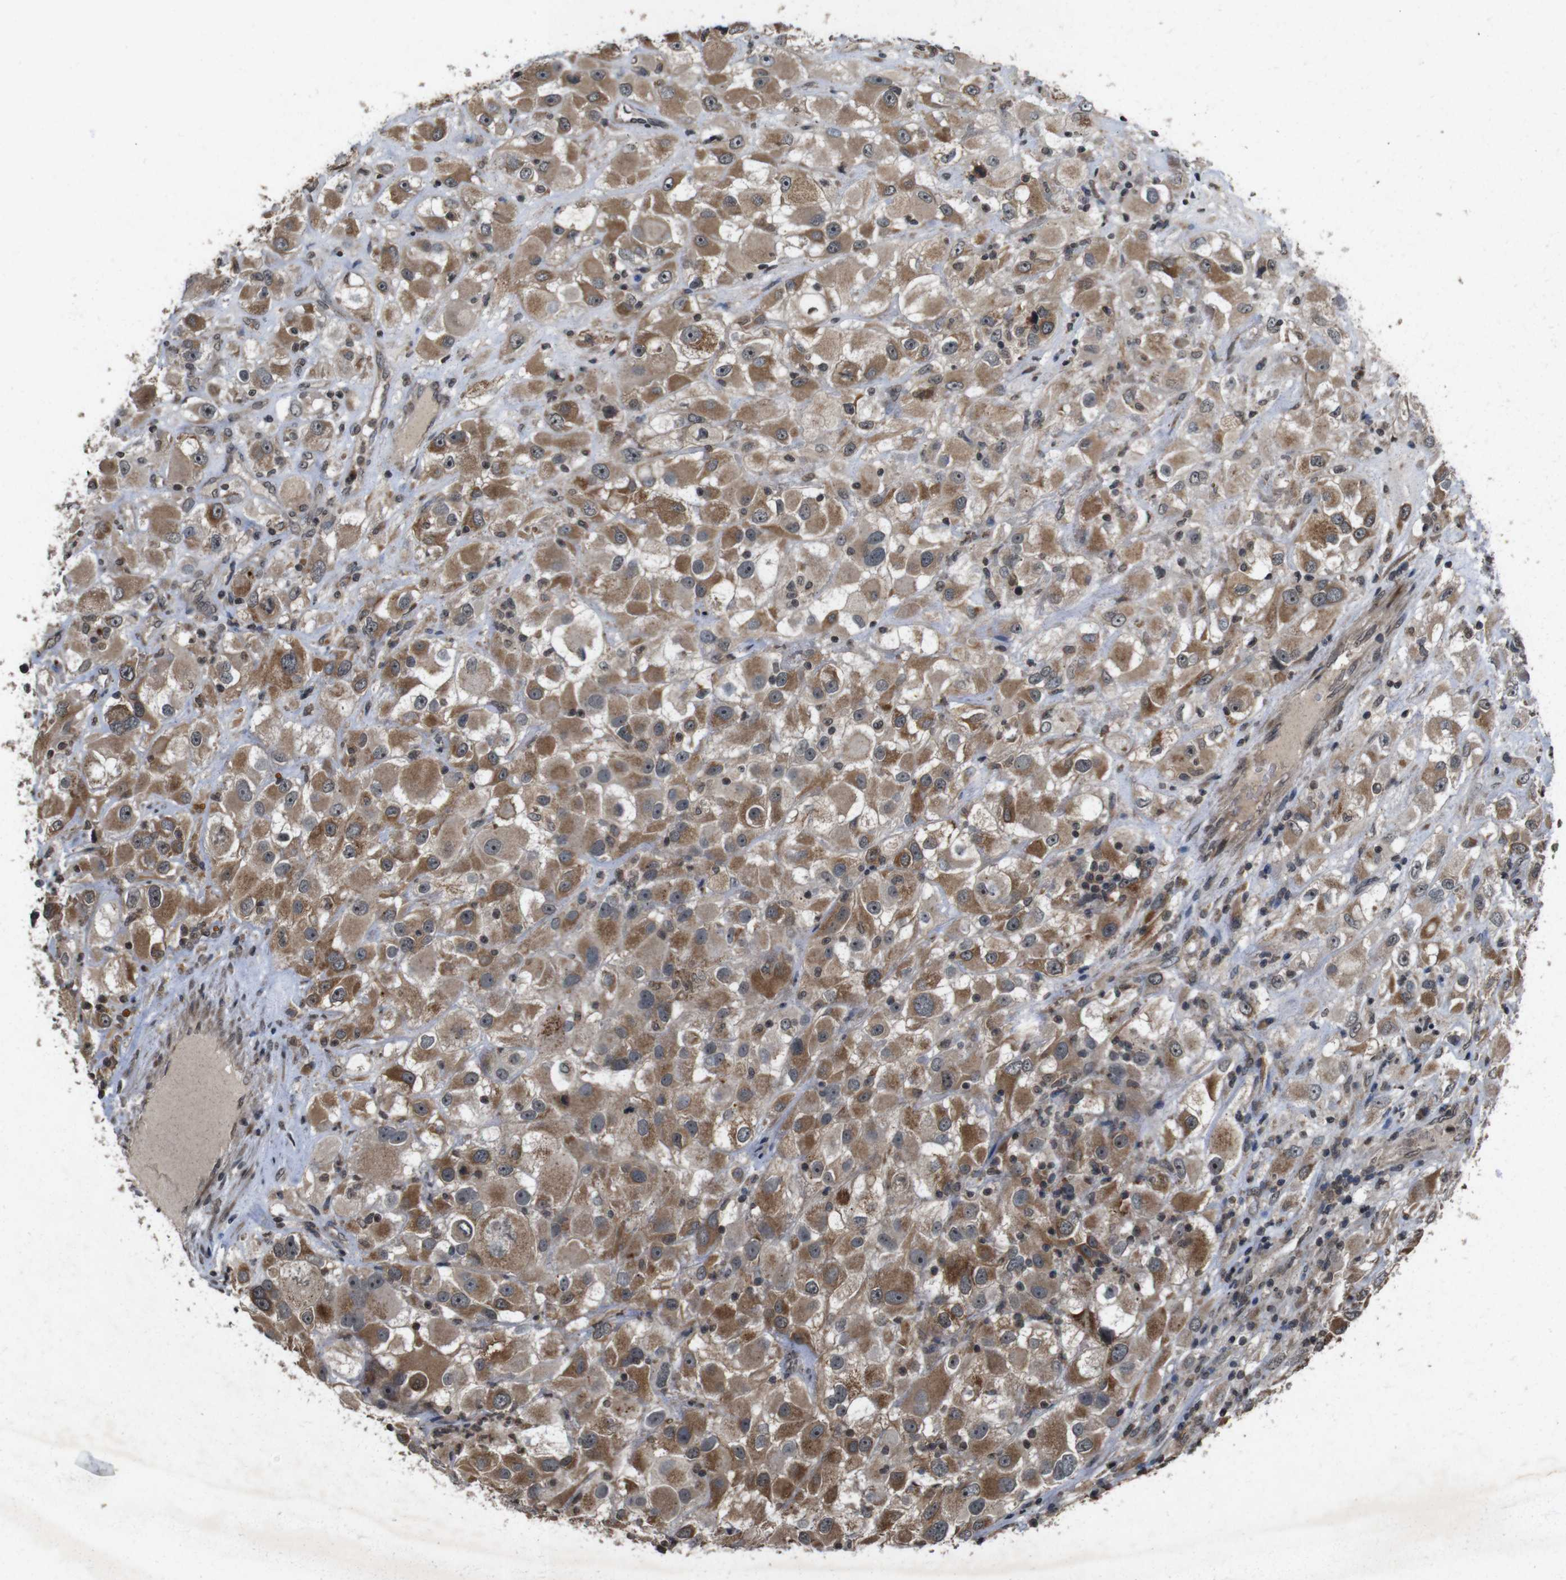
{"staining": {"intensity": "moderate", "quantity": ">75%", "location": "cytoplasmic/membranous,nuclear"}, "tissue": "renal cancer", "cell_type": "Tumor cells", "image_type": "cancer", "snomed": [{"axis": "morphology", "description": "Adenocarcinoma, NOS"}, {"axis": "topography", "description": "Kidney"}], "caption": "This photomicrograph exhibits IHC staining of human renal cancer, with medium moderate cytoplasmic/membranous and nuclear positivity in about >75% of tumor cells.", "gene": "SORL1", "patient": {"sex": "female", "age": 52}}